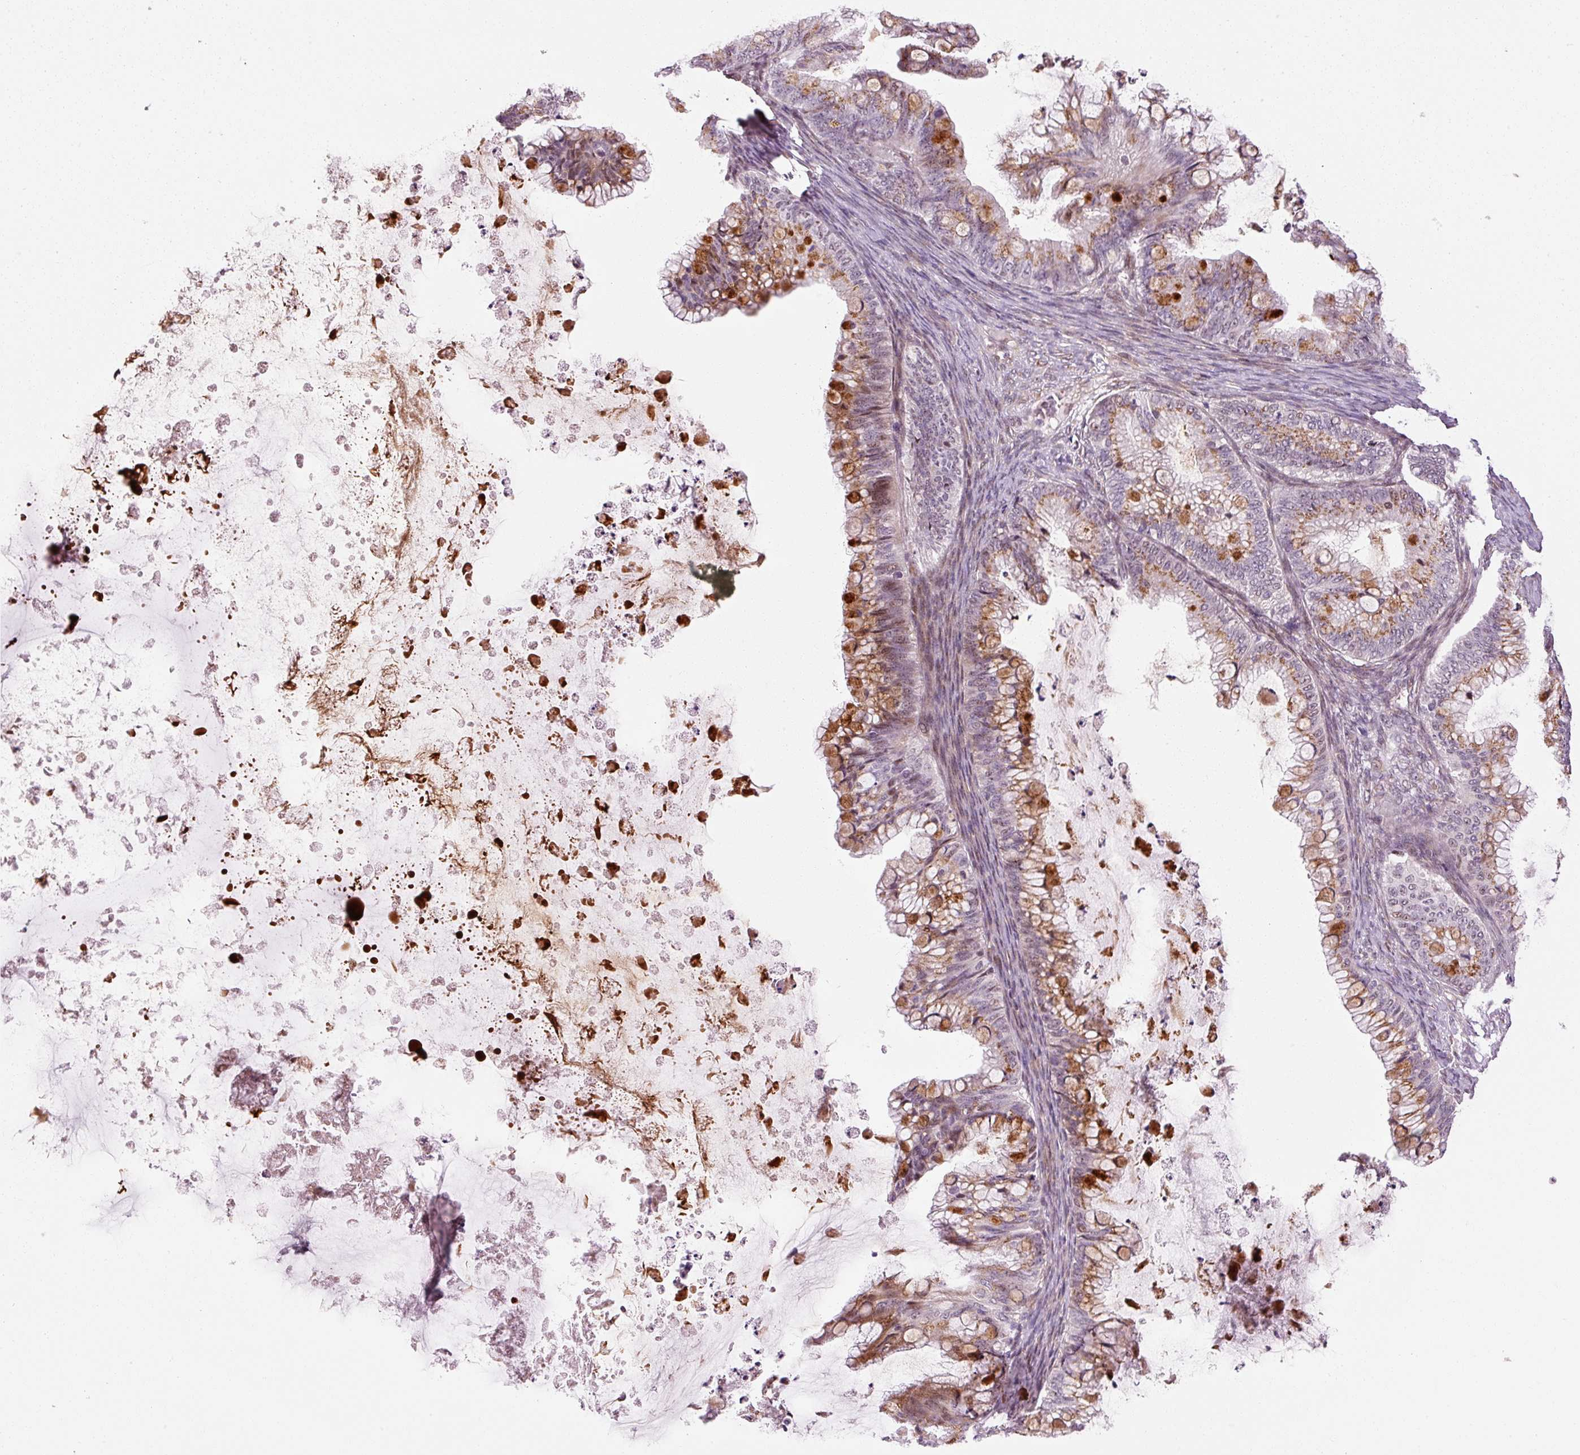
{"staining": {"intensity": "moderate", "quantity": "25%-75%", "location": "cytoplasmic/membranous"}, "tissue": "ovarian cancer", "cell_type": "Tumor cells", "image_type": "cancer", "snomed": [{"axis": "morphology", "description": "Cystadenocarcinoma, mucinous, NOS"}, {"axis": "topography", "description": "Ovary"}], "caption": "Human ovarian cancer (mucinous cystadenocarcinoma) stained for a protein (brown) shows moderate cytoplasmic/membranous positive staining in approximately 25%-75% of tumor cells.", "gene": "ANKRD20A1", "patient": {"sex": "female", "age": 35}}